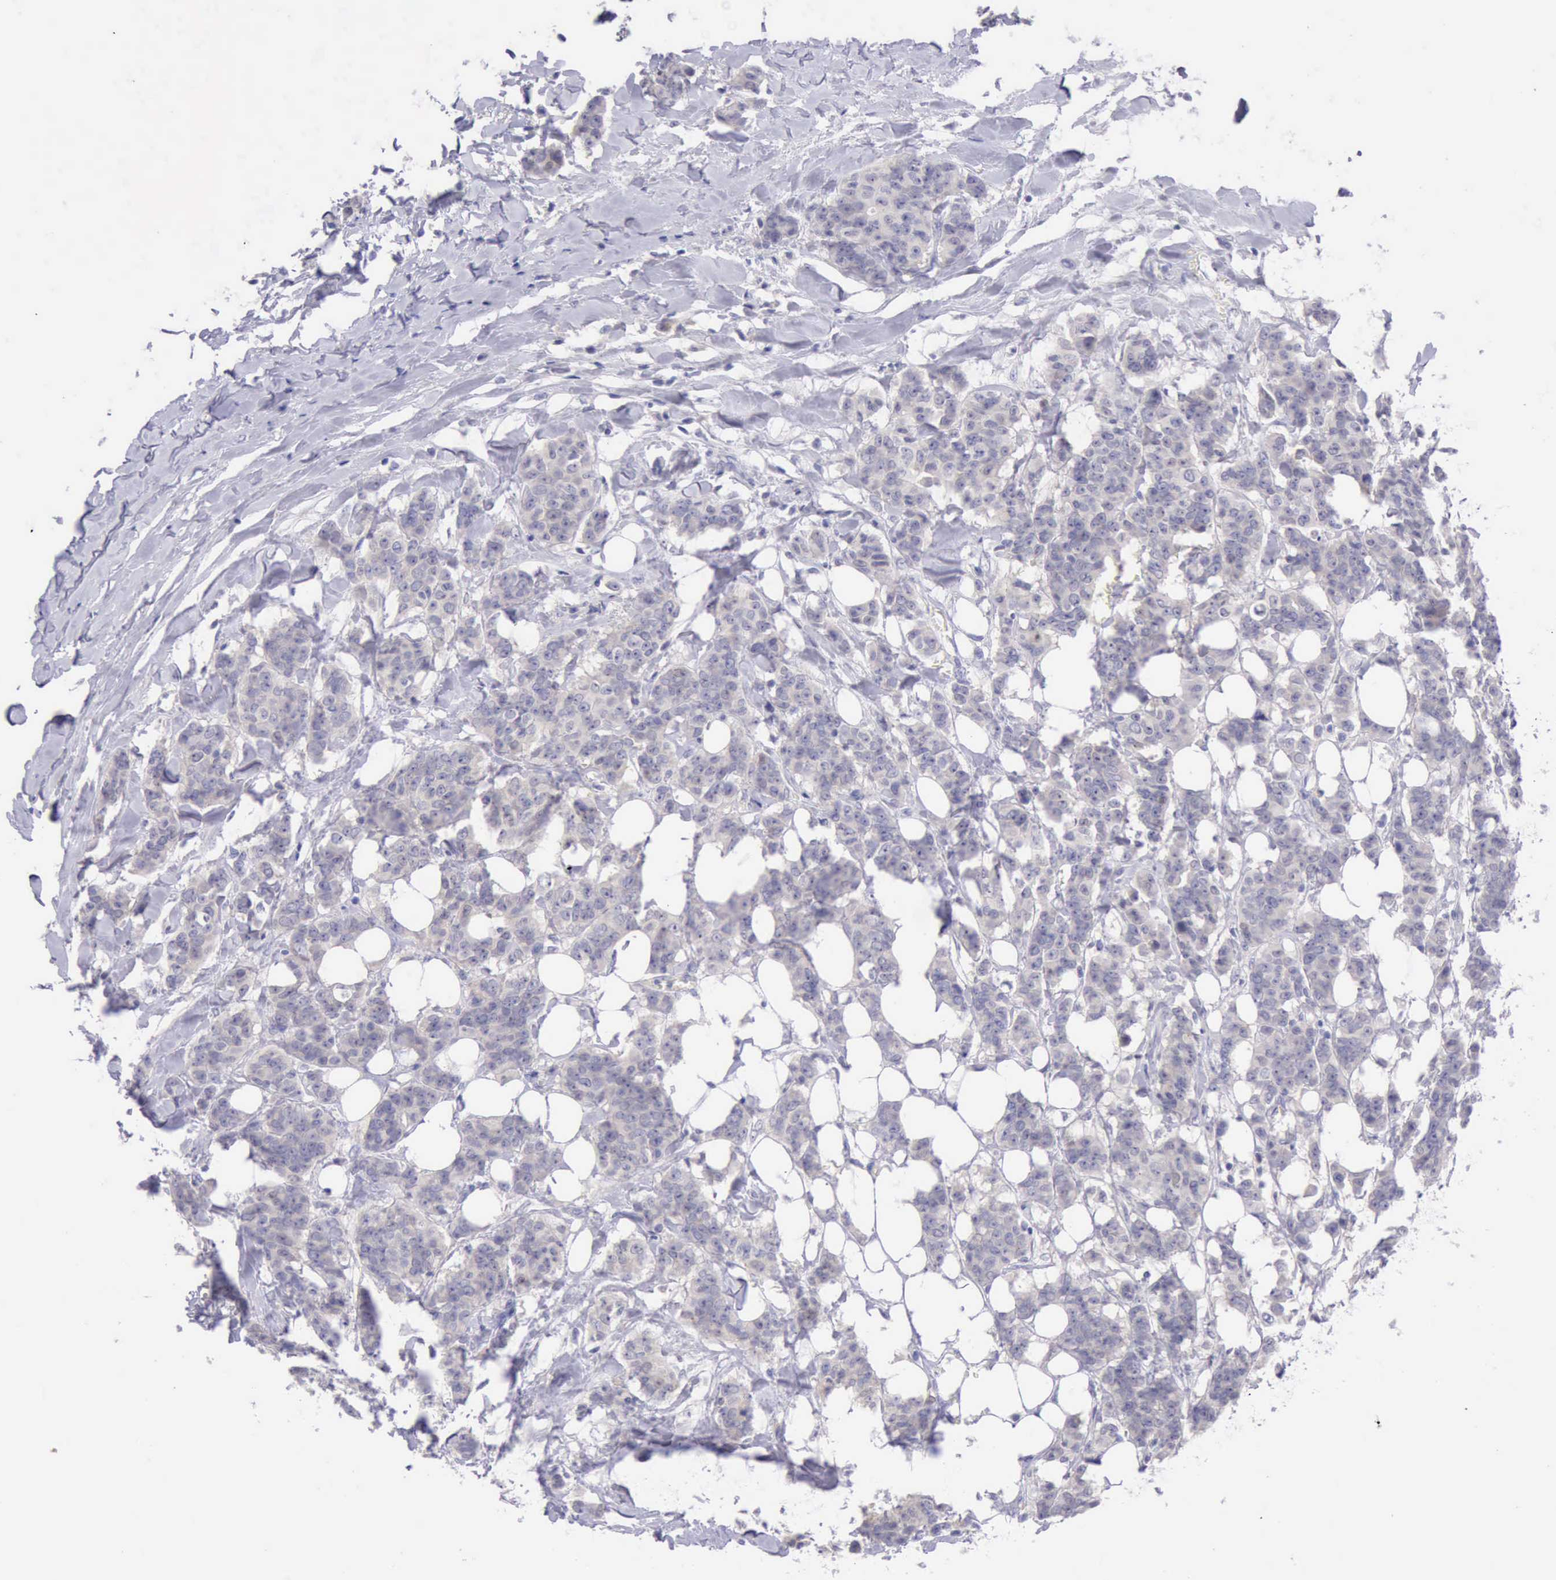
{"staining": {"intensity": "negative", "quantity": "none", "location": "none"}, "tissue": "breast cancer", "cell_type": "Tumor cells", "image_type": "cancer", "snomed": [{"axis": "morphology", "description": "Duct carcinoma"}, {"axis": "topography", "description": "Breast"}], "caption": "This is an immunohistochemistry (IHC) histopathology image of human intraductal carcinoma (breast). There is no staining in tumor cells.", "gene": "LRFN5", "patient": {"sex": "female", "age": 40}}